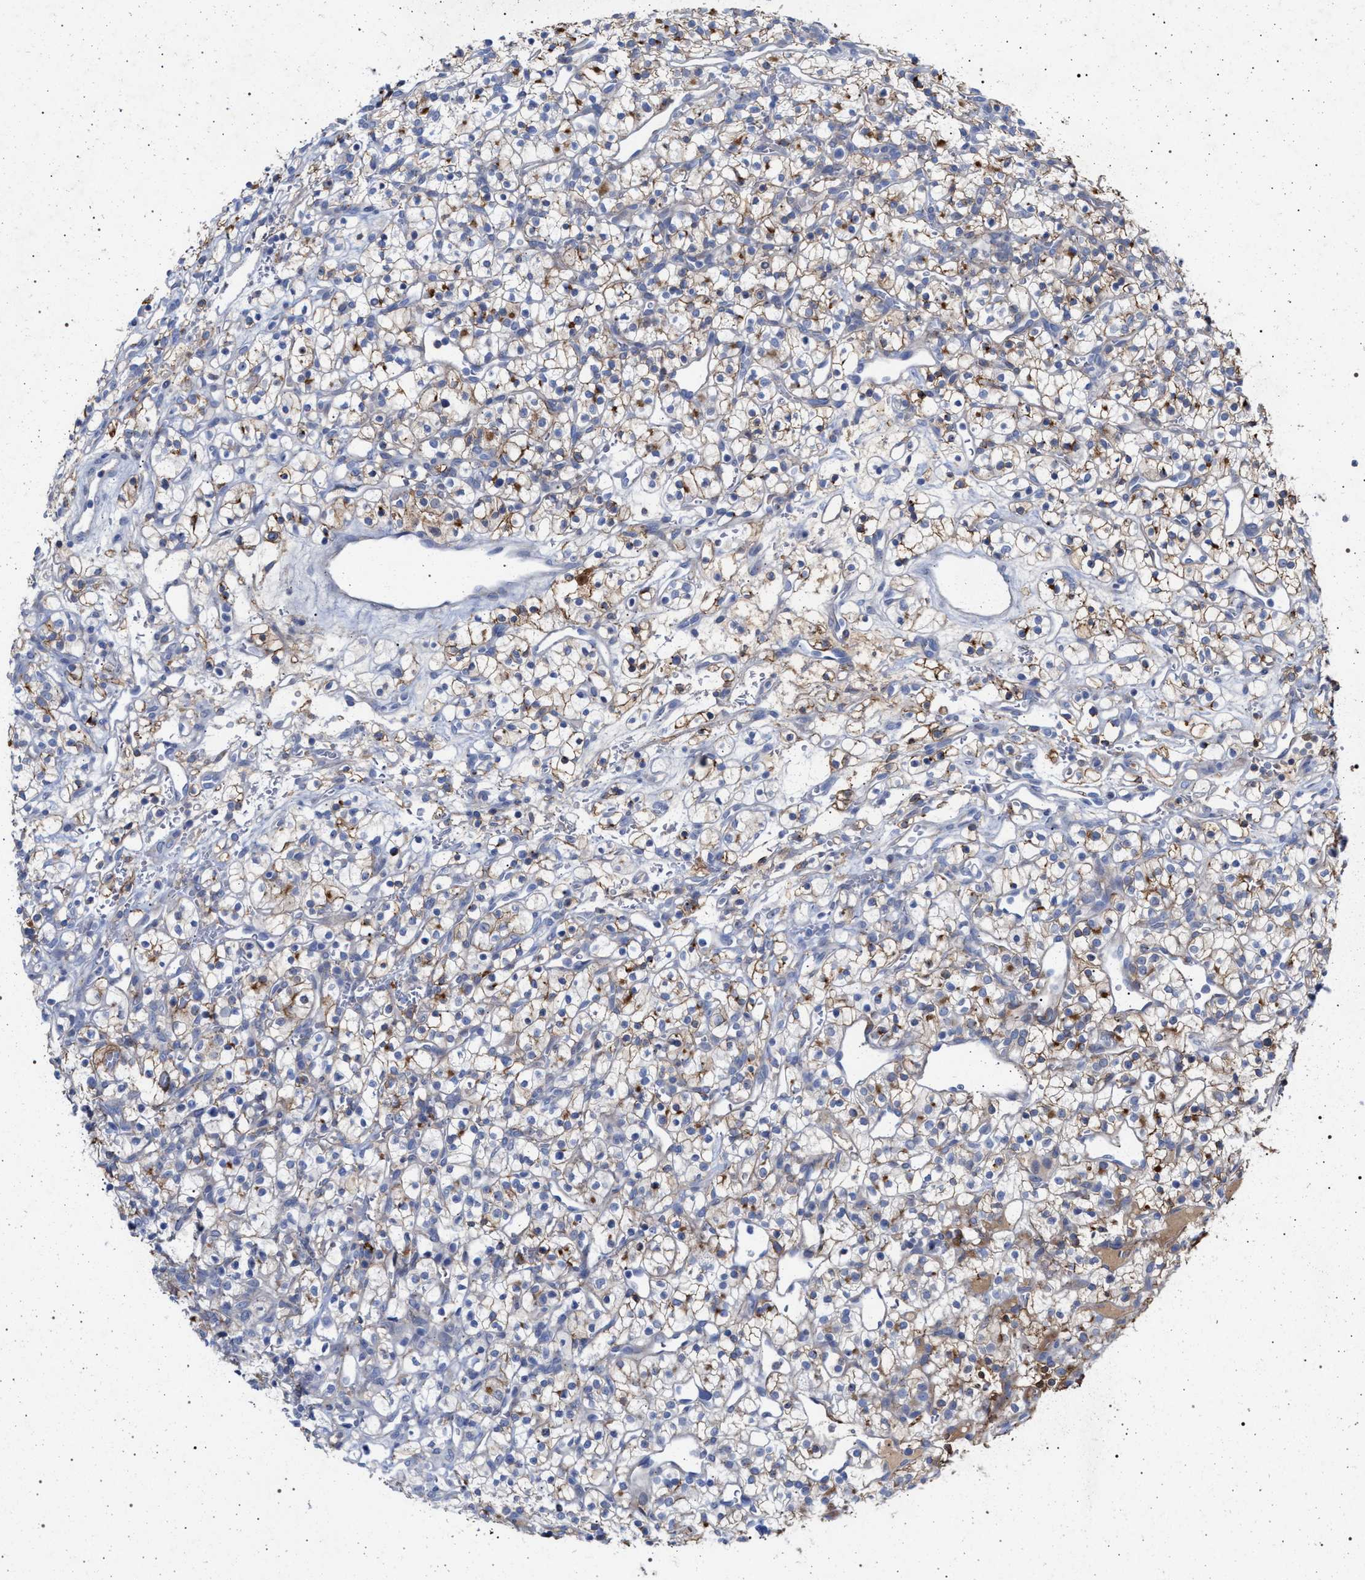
{"staining": {"intensity": "moderate", "quantity": "<25%", "location": "cytoplasmic/membranous"}, "tissue": "renal cancer", "cell_type": "Tumor cells", "image_type": "cancer", "snomed": [{"axis": "morphology", "description": "Adenocarcinoma, NOS"}, {"axis": "topography", "description": "Kidney"}], "caption": "Protein staining of renal cancer tissue demonstrates moderate cytoplasmic/membranous expression in approximately <25% of tumor cells.", "gene": "PLG", "patient": {"sex": "female", "age": 57}}